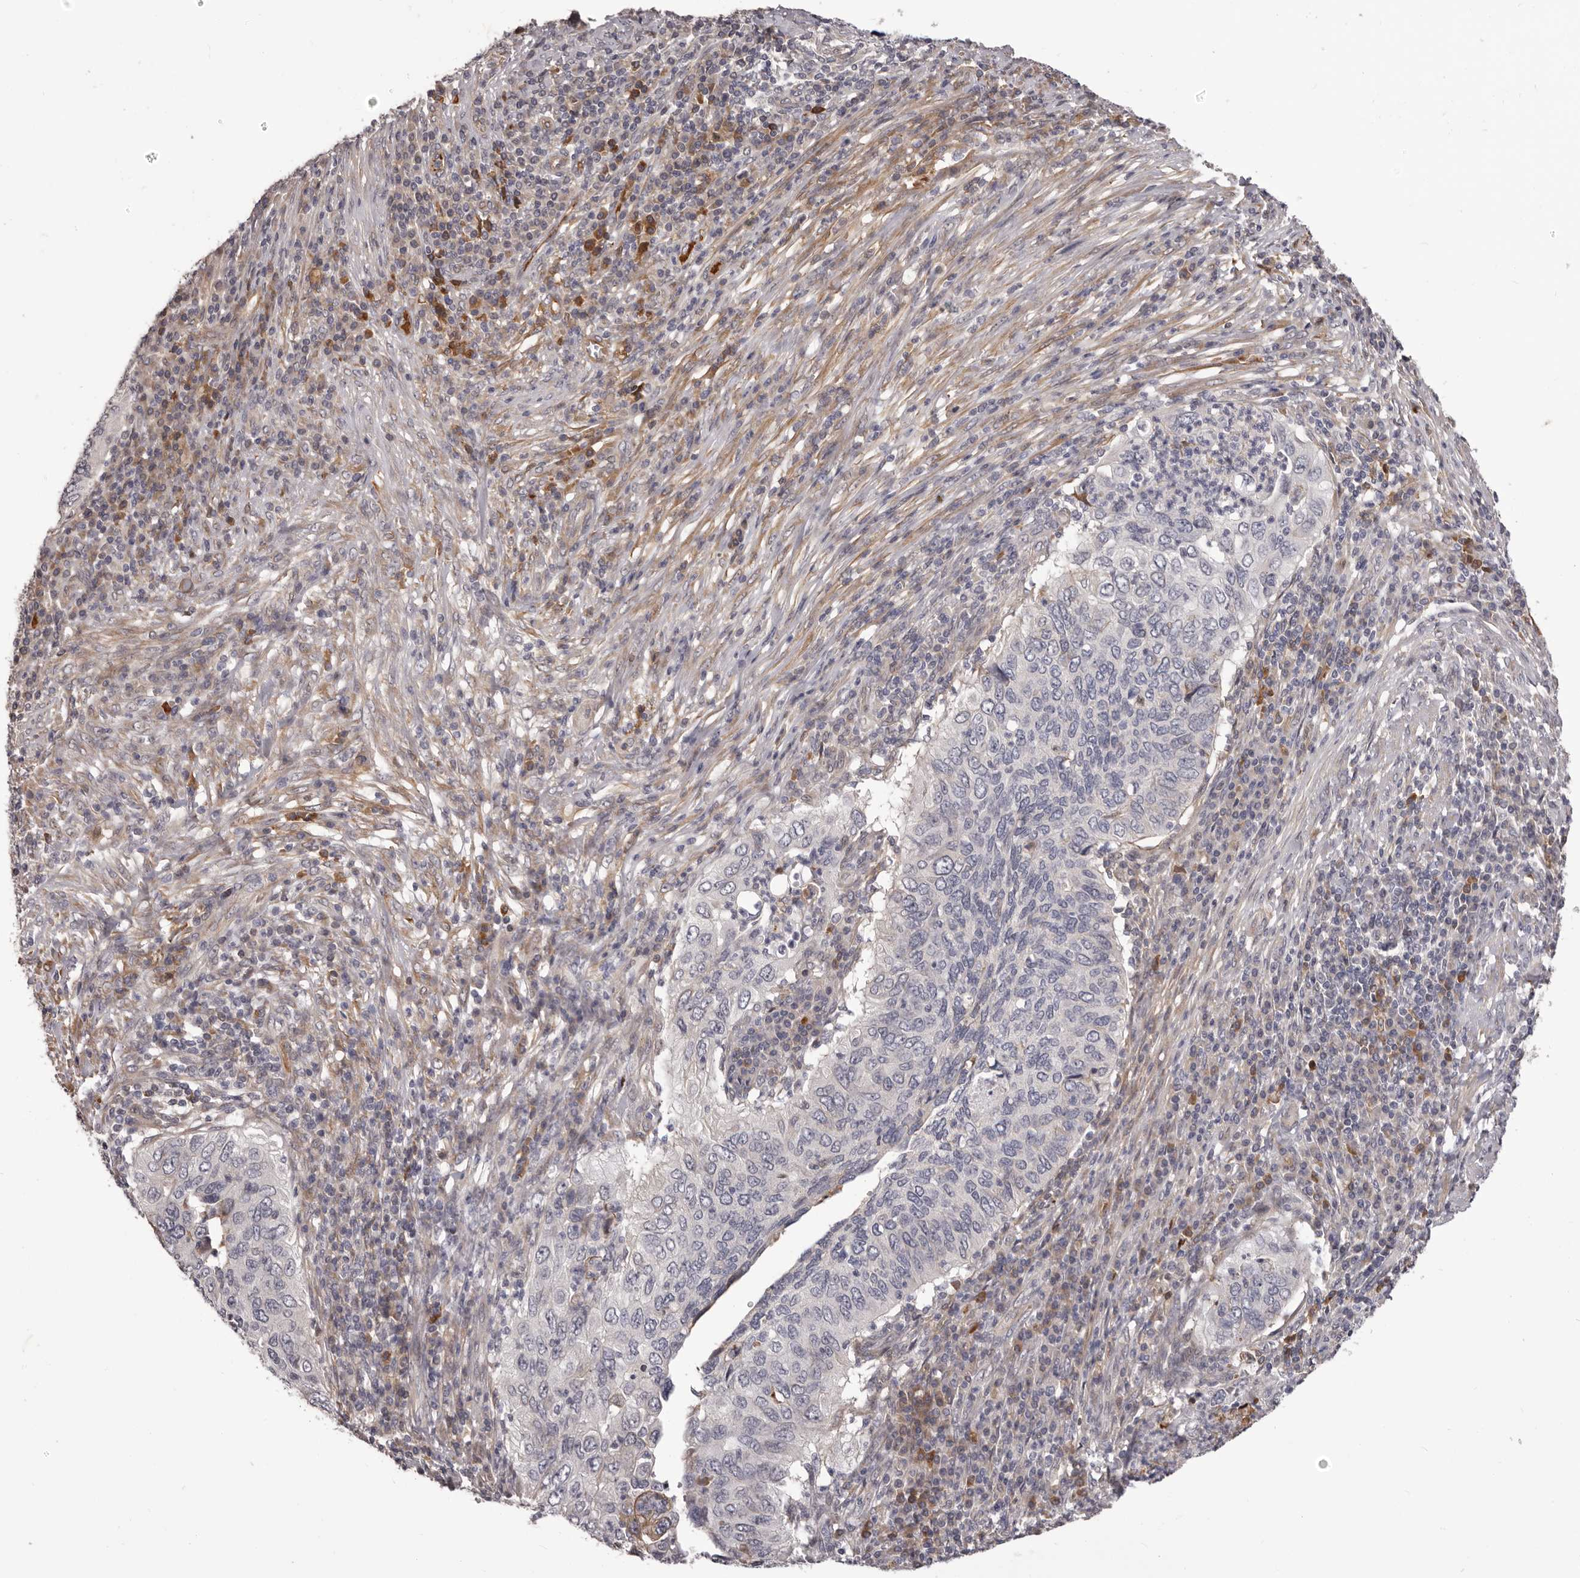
{"staining": {"intensity": "negative", "quantity": "none", "location": "none"}, "tissue": "cervical cancer", "cell_type": "Tumor cells", "image_type": "cancer", "snomed": [{"axis": "morphology", "description": "Squamous cell carcinoma, NOS"}, {"axis": "topography", "description": "Cervix"}], "caption": "Cervical squamous cell carcinoma was stained to show a protein in brown. There is no significant positivity in tumor cells. (IHC, brightfield microscopy, high magnification).", "gene": "OTUD3", "patient": {"sex": "female", "age": 38}}